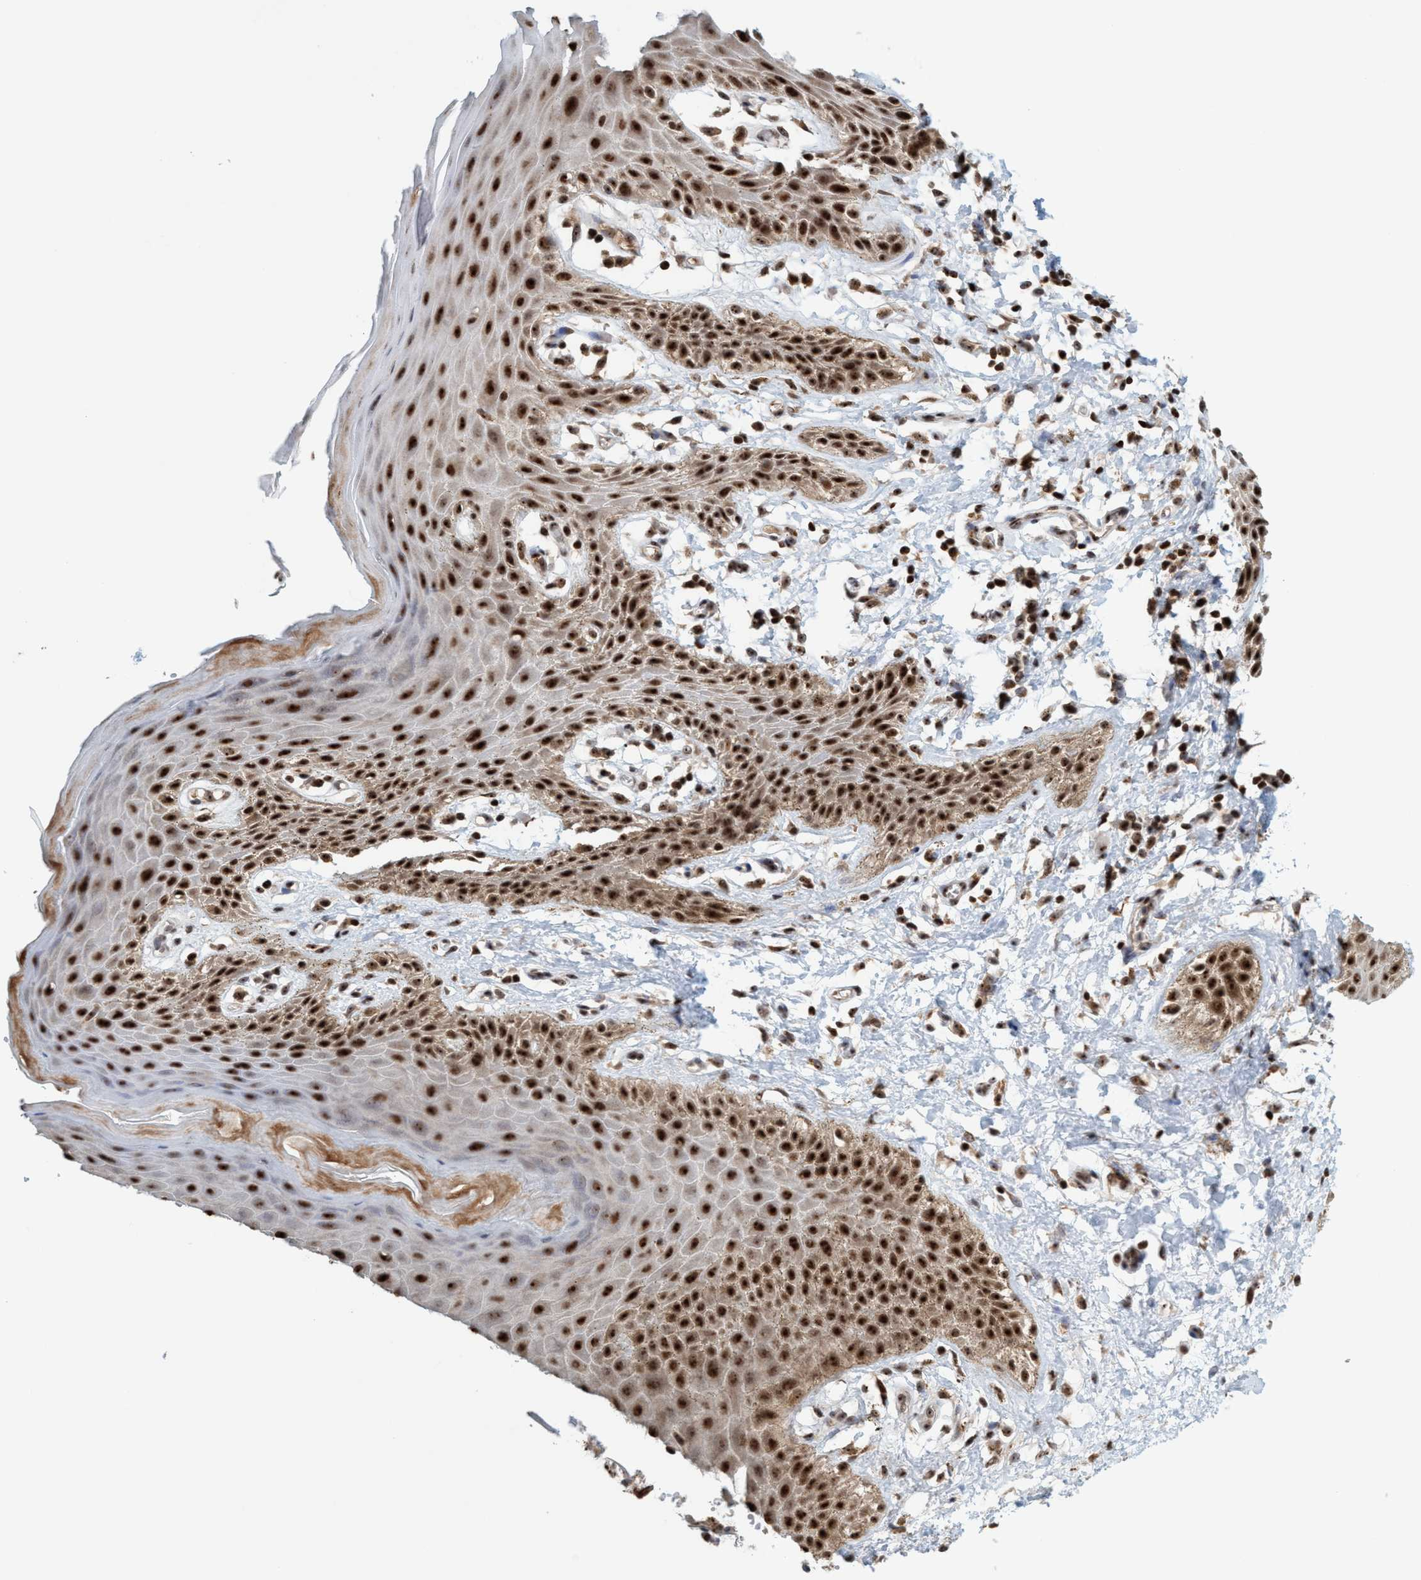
{"staining": {"intensity": "strong", "quantity": ">75%", "location": "nuclear"}, "tissue": "skin", "cell_type": "Epidermal cells", "image_type": "normal", "snomed": [{"axis": "morphology", "description": "Normal tissue, NOS"}, {"axis": "topography", "description": "Anal"}], "caption": "Immunohistochemical staining of normal skin shows >75% levels of strong nuclear protein staining in about >75% of epidermal cells.", "gene": "SMCR8", "patient": {"sex": "male", "age": 44}}